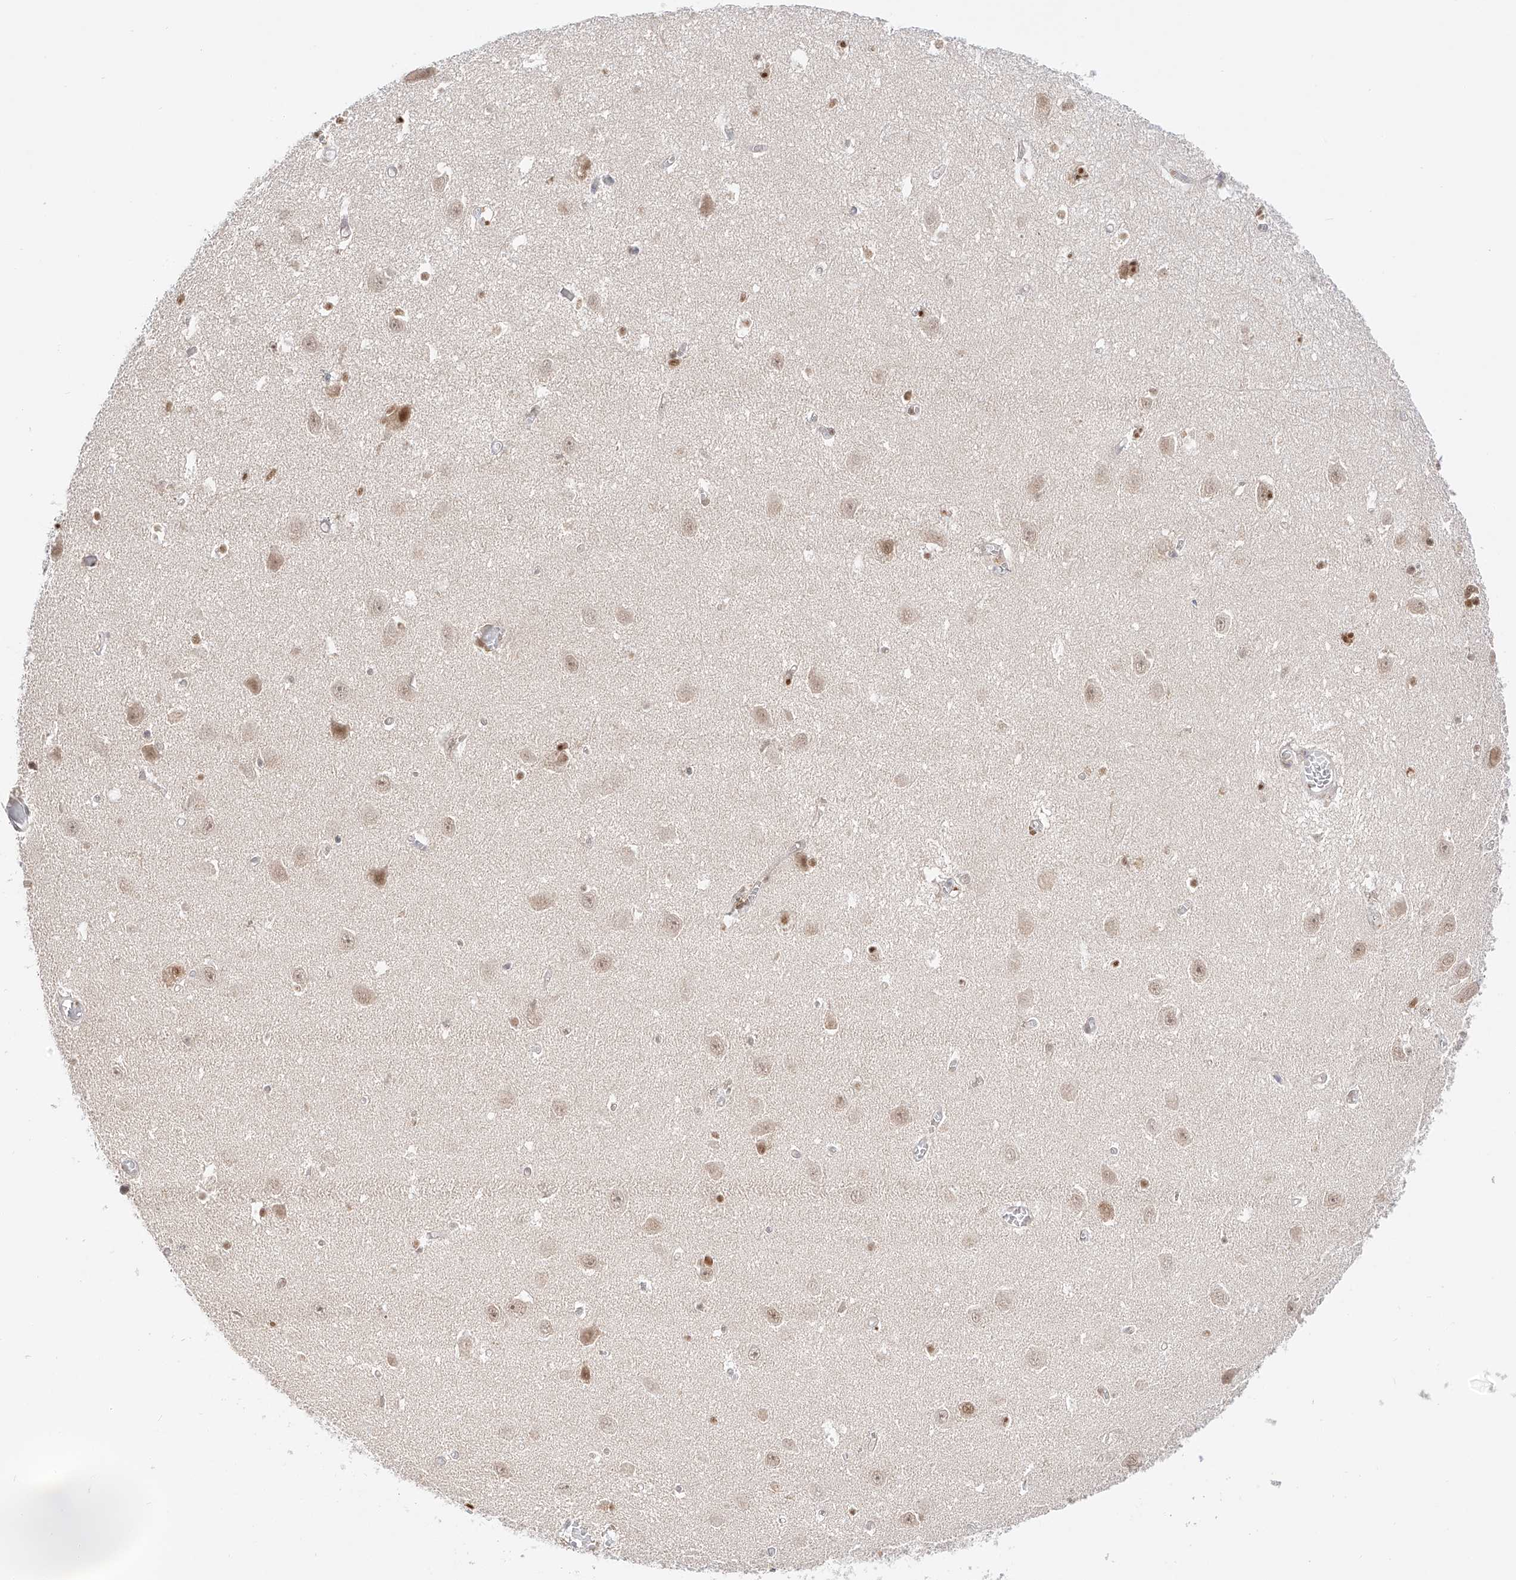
{"staining": {"intensity": "moderate", "quantity": "25%-75%", "location": "nuclear"}, "tissue": "hippocampus", "cell_type": "Glial cells", "image_type": "normal", "snomed": [{"axis": "morphology", "description": "Normal tissue, NOS"}, {"axis": "topography", "description": "Hippocampus"}], "caption": "Hippocampus stained for a protein exhibits moderate nuclear positivity in glial cells. (DAB IHC, brown staining for protein, blue staining for nuclei).", "gene": "POGK", "patient": {"sex": "female", "age": 64}}